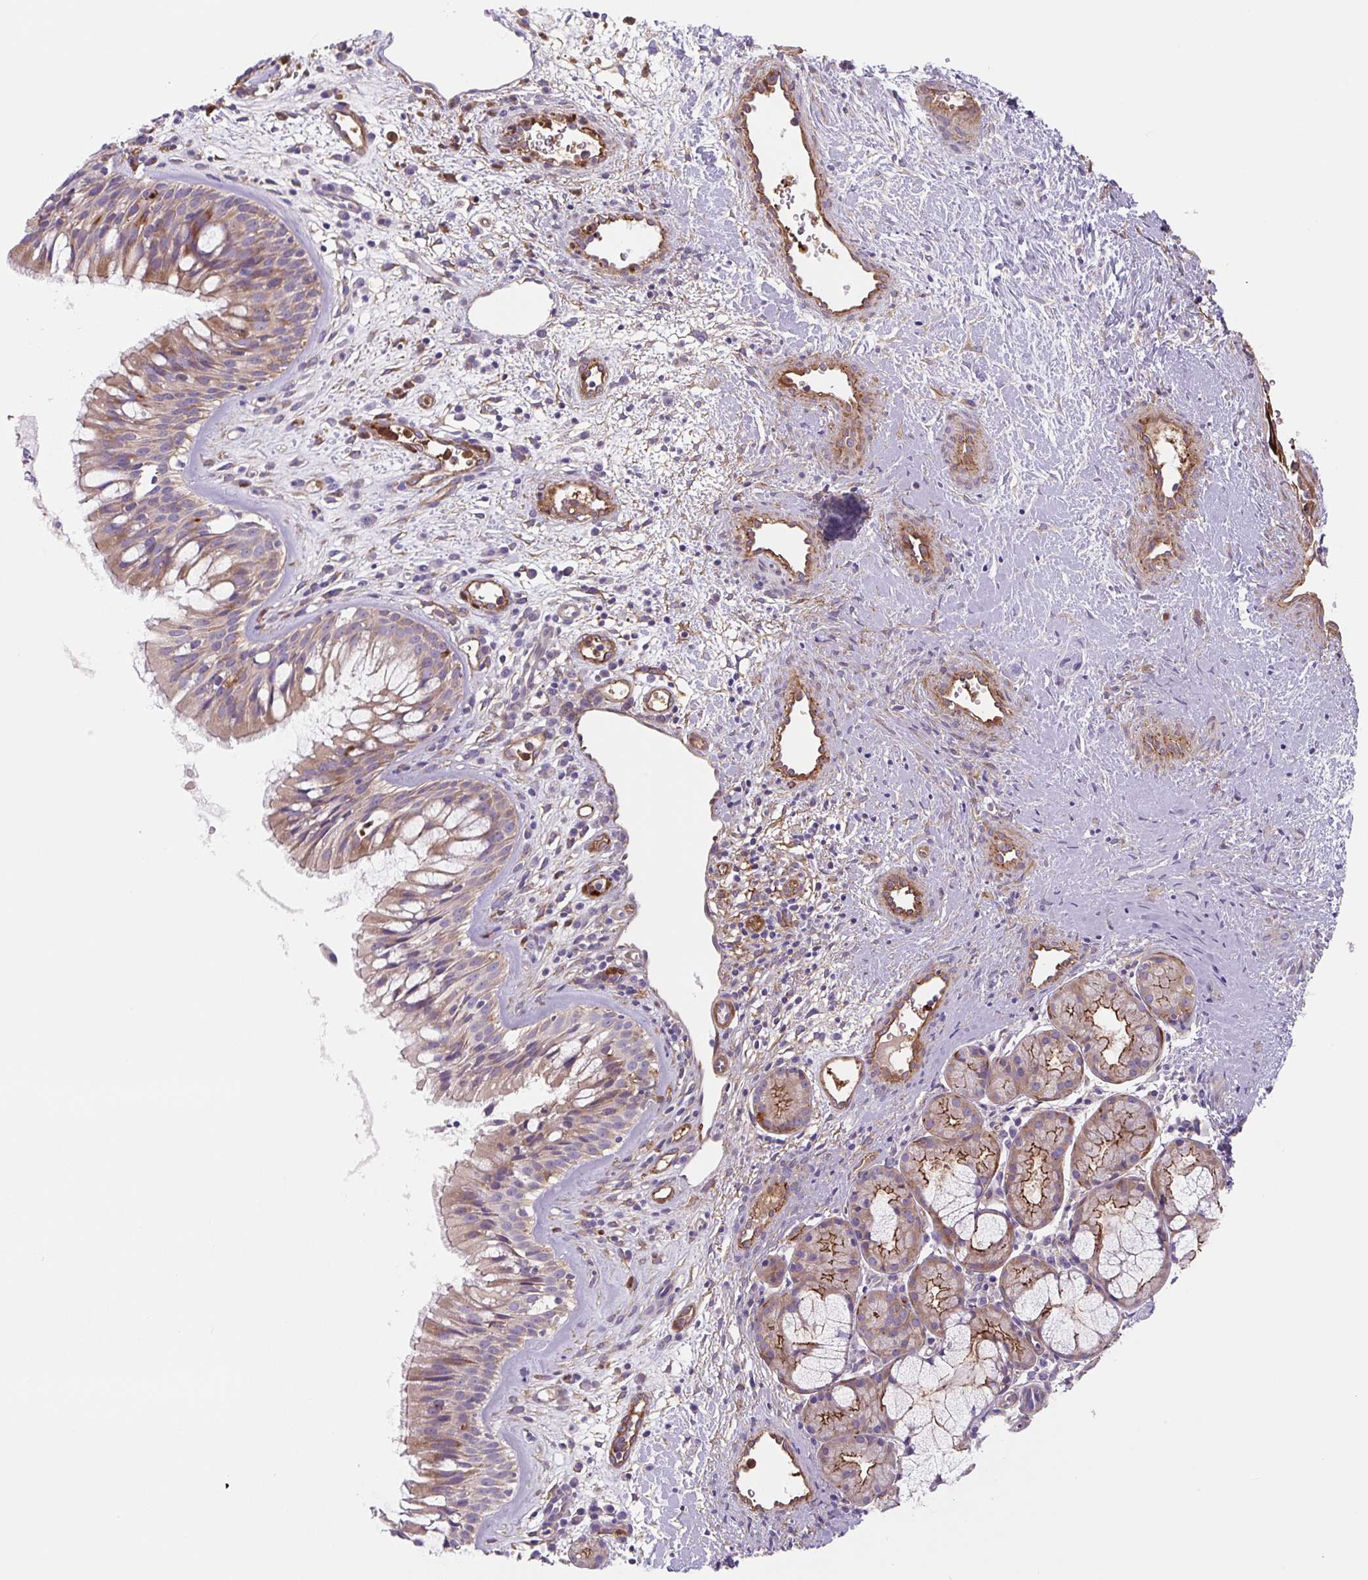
{"staining": {"intensity": "moderate", "quantity": ">75%", "location": "cytoplasmic/membranous"}, "tissue": "nasopharynx", "cell_type": "Respiratory epithelial cells", "image_type": "normal", "snomed": [{"axis": "morphology", "description": "Normal tissue, NOS"}, {"axis": "topography", "description": "Nasopharynx"}], "caption": "Immunohistochemical staining of benign nasopharynx reveals moderate cytoplasmic/membranous protein positivity in about >75% of respiratory epithelial cells.", "gene": "DHFR2", "patient": {"sex": "male", "age": 65}}